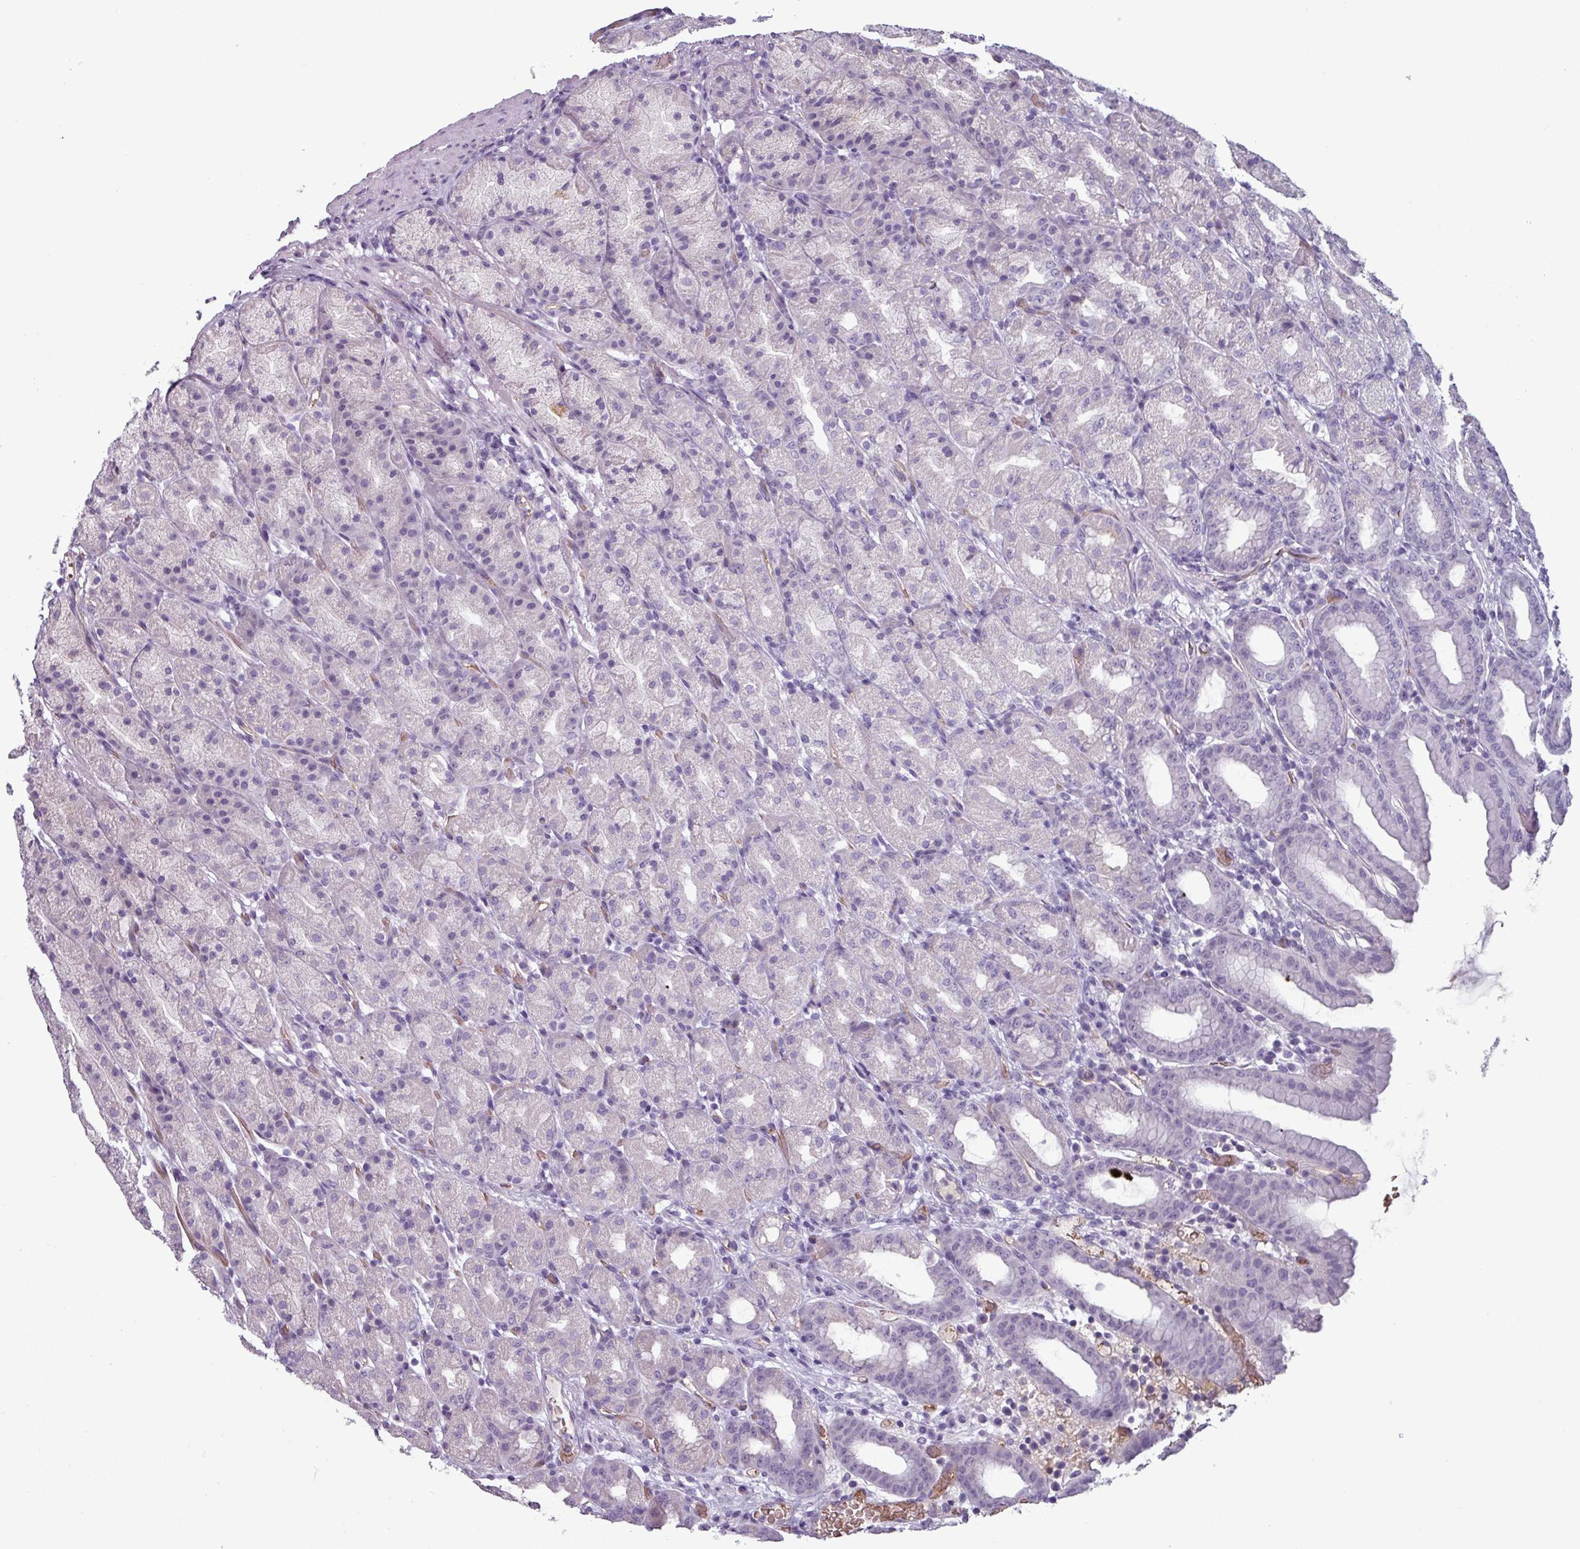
{"staining": {"intensity": "negative", "quantity": "none", "location": "none"}, "tissue": "stomach", "cell_type": "Glandular cells", "image_type": "normal", "snomed": [{"axis": "morphology", "description": "Normal tissue, NOS"}, {"axis": "topography", "description": "Stomach, upper"}, {"axis": "topography", "description": "Stomach"}], "caption": "Immunohistochemical staining of normal human stomach exhibits no significant expression in glandular cells.", "gene": "AREL1", "patient": {"sex": "male", "age": 68}}